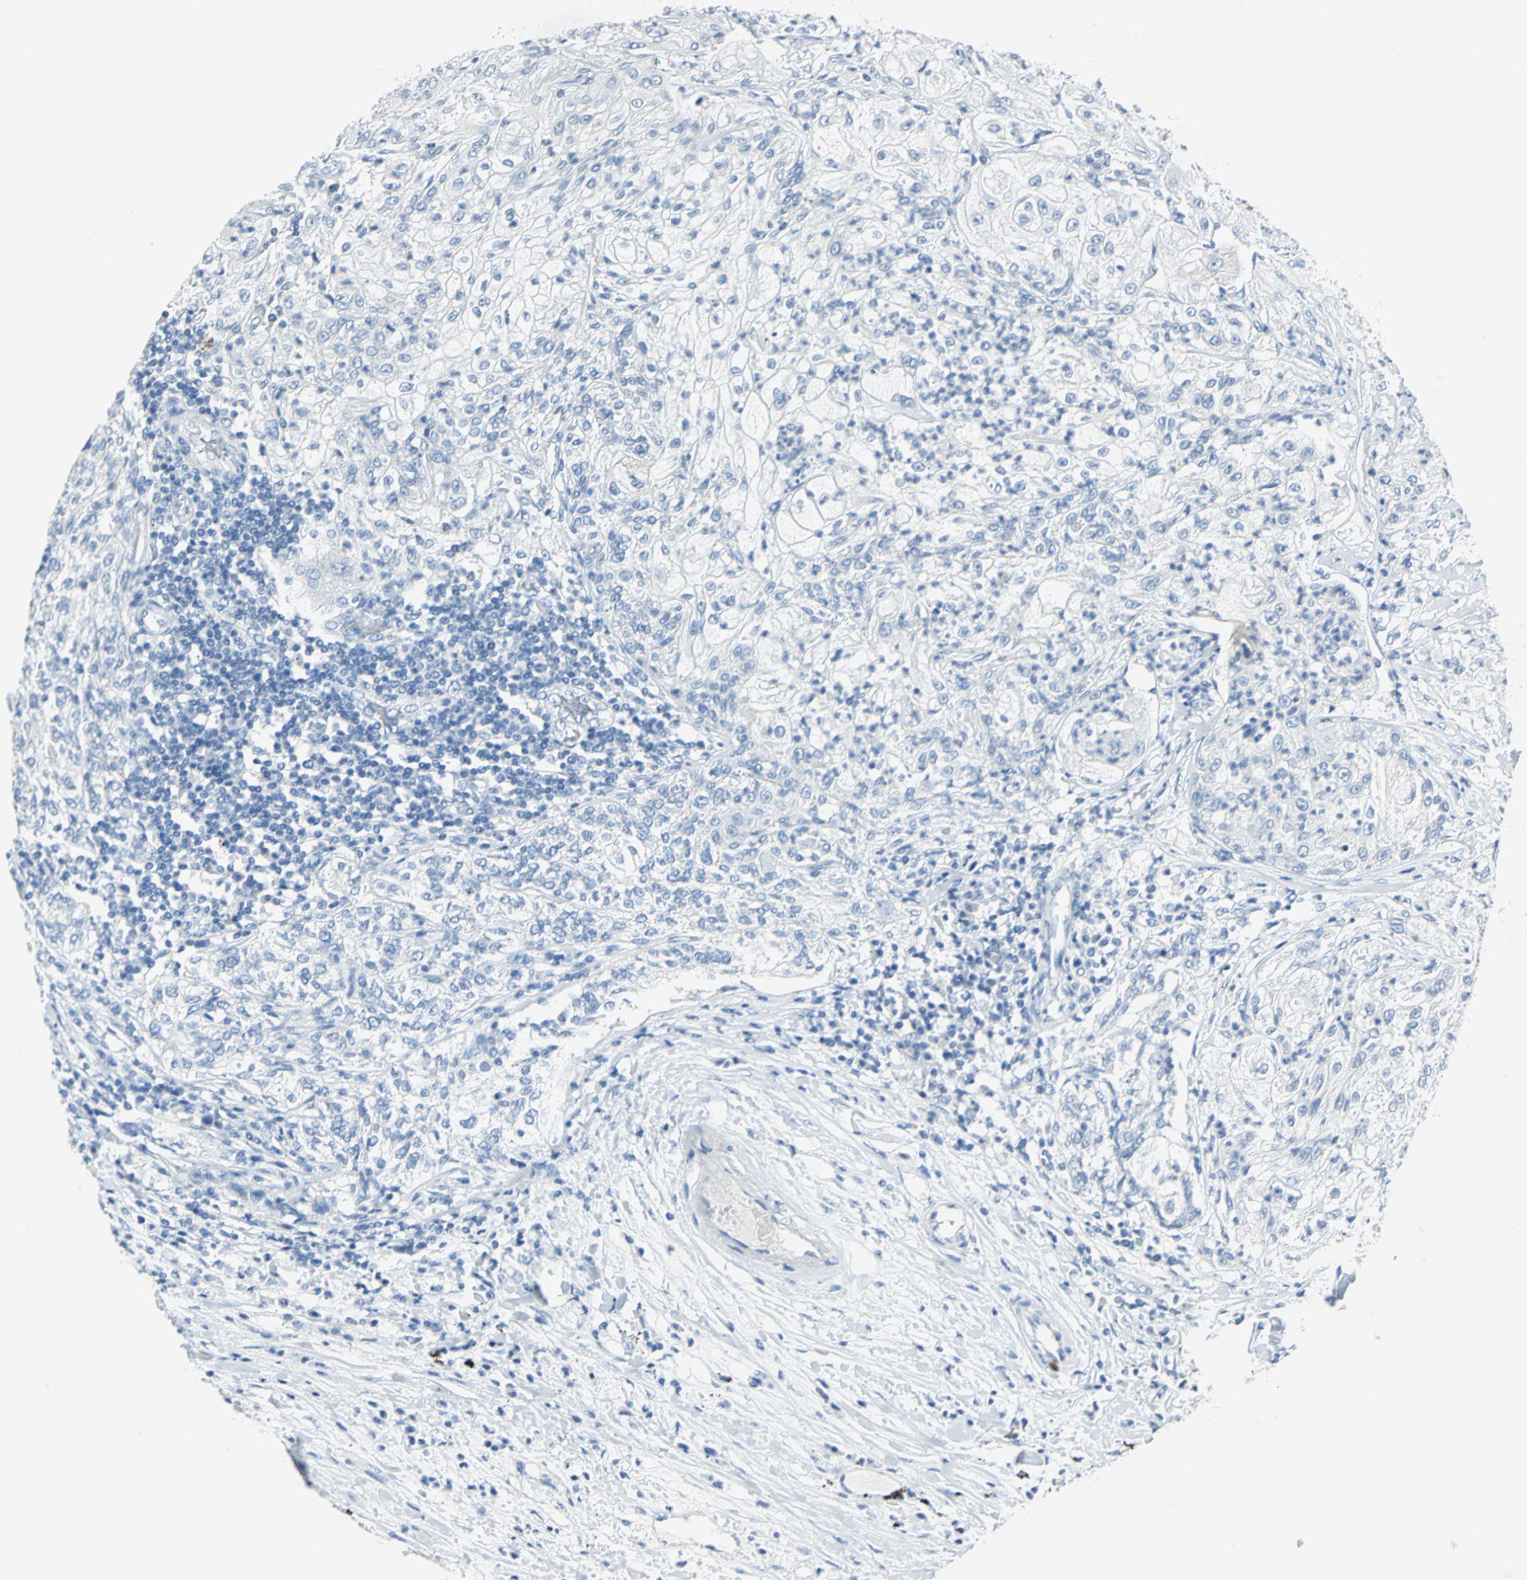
{"staining": {"intensity": "negative", "quantity": "none", "location": "none"}, "tissue": "lung cancer", "cell_type": "Tumor cells", "image_type": "cancer", "snomed": [{"axis": "morphology", "description": "Inflammation, NOS"}, {"axis": "morphology", "description": "Squamous cell carcinoma, NOS"}, {"axis": "topography", "description": "Lymph node"}, {"axis": "topography", "description": "Soft tissue"}, {"axis": "topography", "description": "Lung"}], "caption": "Immunohistochemistry (IHC) photomicrograph of neoplastic tissue: lung cancer stained with DAB (3,3'-diaminobenzidine) demonstrates no significant protein staining in tumor cells.", "gene": "PKLR", "patient": {"sex": "male", "age": 66}}